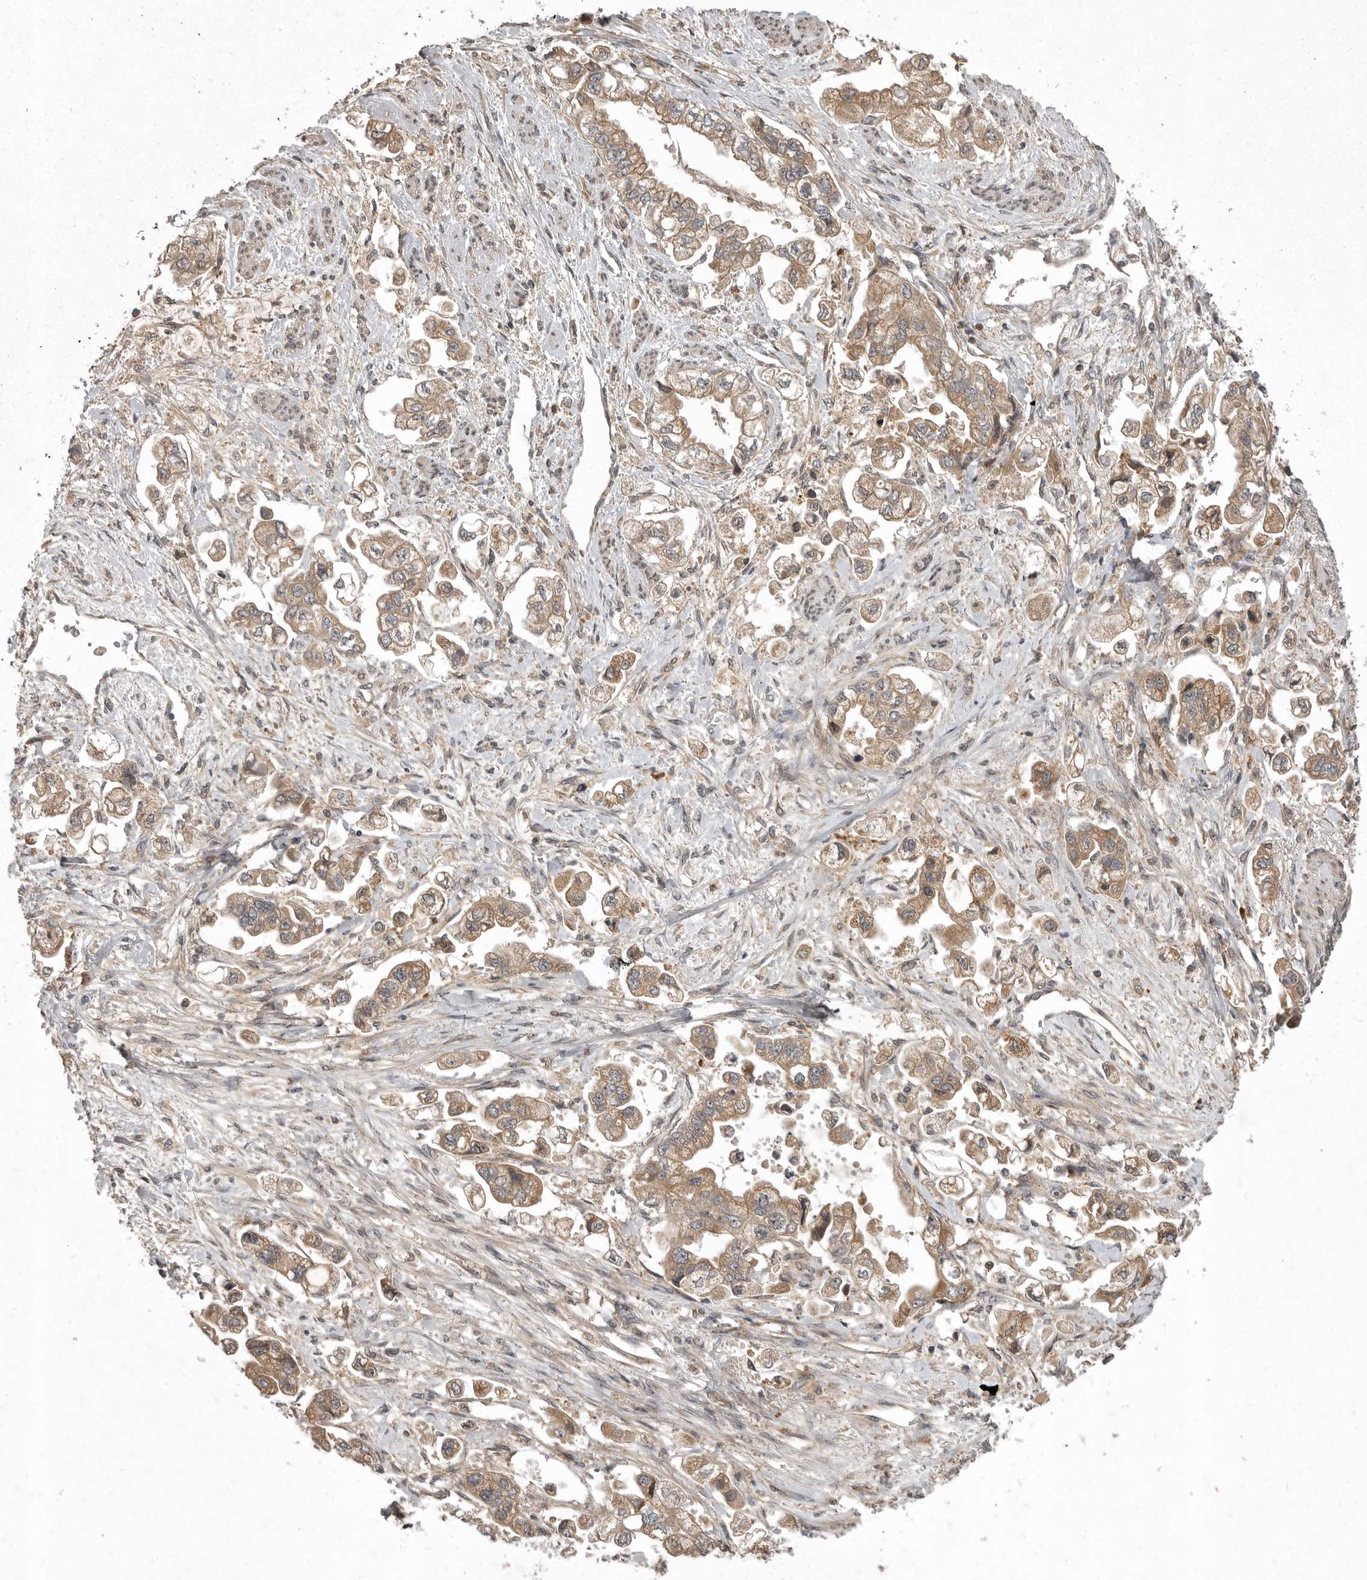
{"staining": {"intensity": "moderate", "quantity": ">75%", "location": "cytoplasmic/membranous"}, "tissue": "stomach cancer", "cell_type": "Tumor cells", "image_type": "cancer", "snomed": [{"axis": "morphology", "description": "Adenocarcinoma, NOS"}, {"axis": "topography", "description": "Stomach"}], "caption": "A brown stain highlights moderate cytoplasmic/membranous positivity of a protein in stomach cancer (adenocarcinoma) tumor cells.", "gene": "GPR31", "patient": {"sex": "male", "age": 62}}